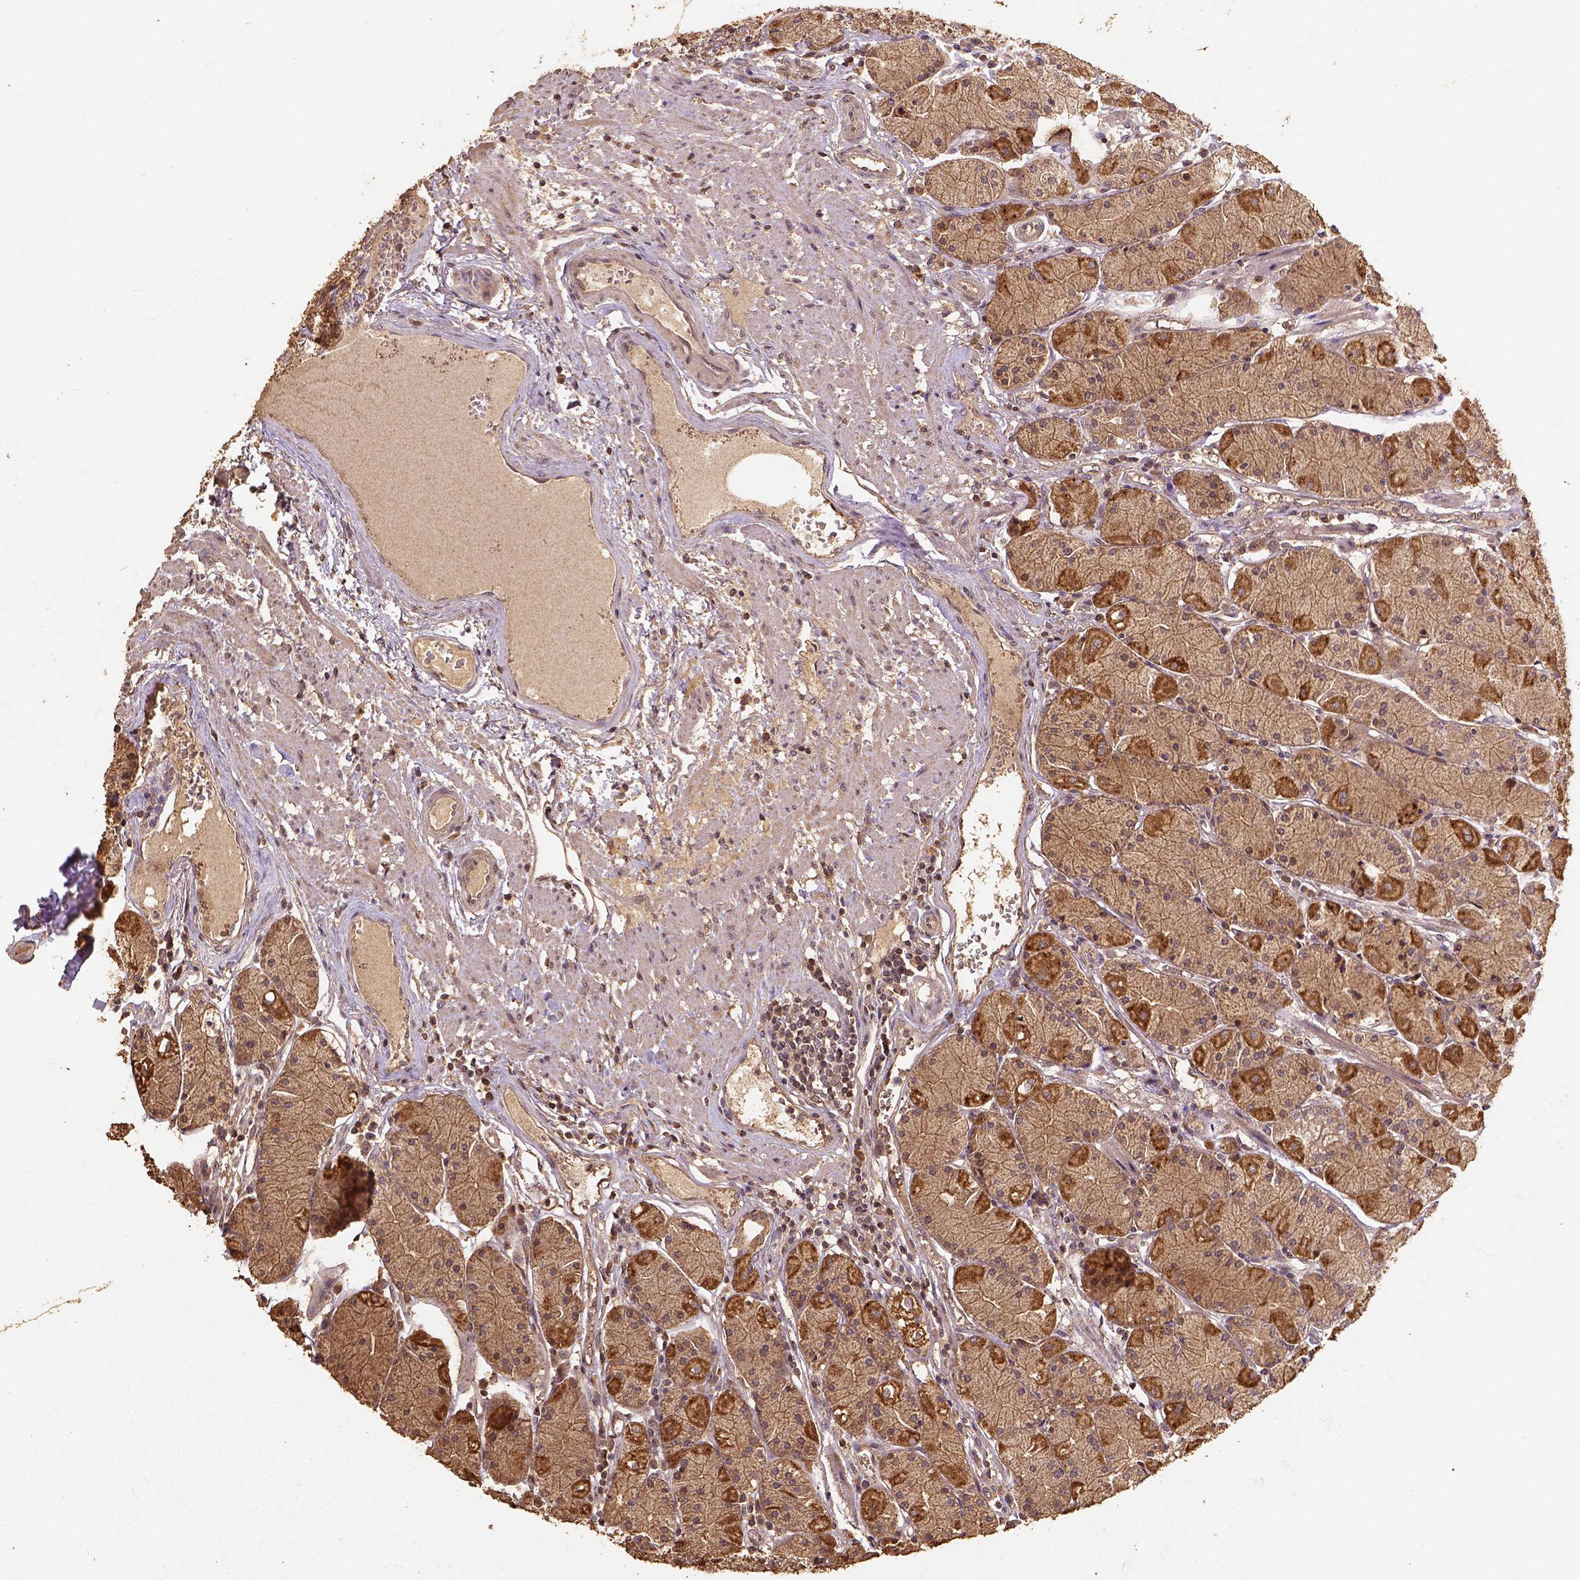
{"staining": {"intensity": "moderate", "quantity": "<25%", "location": "cytoplasmic/membranous"}, "tissue": "stomach", "cell_type": "Glandular cells", "image_type": "normal", "snomed": [{"axis": "morphology", "description": "Normal tissue, NOS"}, {"axis": "topography", "description": "Stomach, upper"}], "caption": "Glandular cells demonstrate low levels of moderate cytoplasmic/membranous expression in about <25% of cells in unremarkable human stomach. (Stains: DAB (3,3'-diaminobenzidine) in brown, nuclei in blue, Microscopy: brightfield microscopy at high magnification).", "gene": "ATP1B3", "patient": {"sex": "male", "age": 69}}